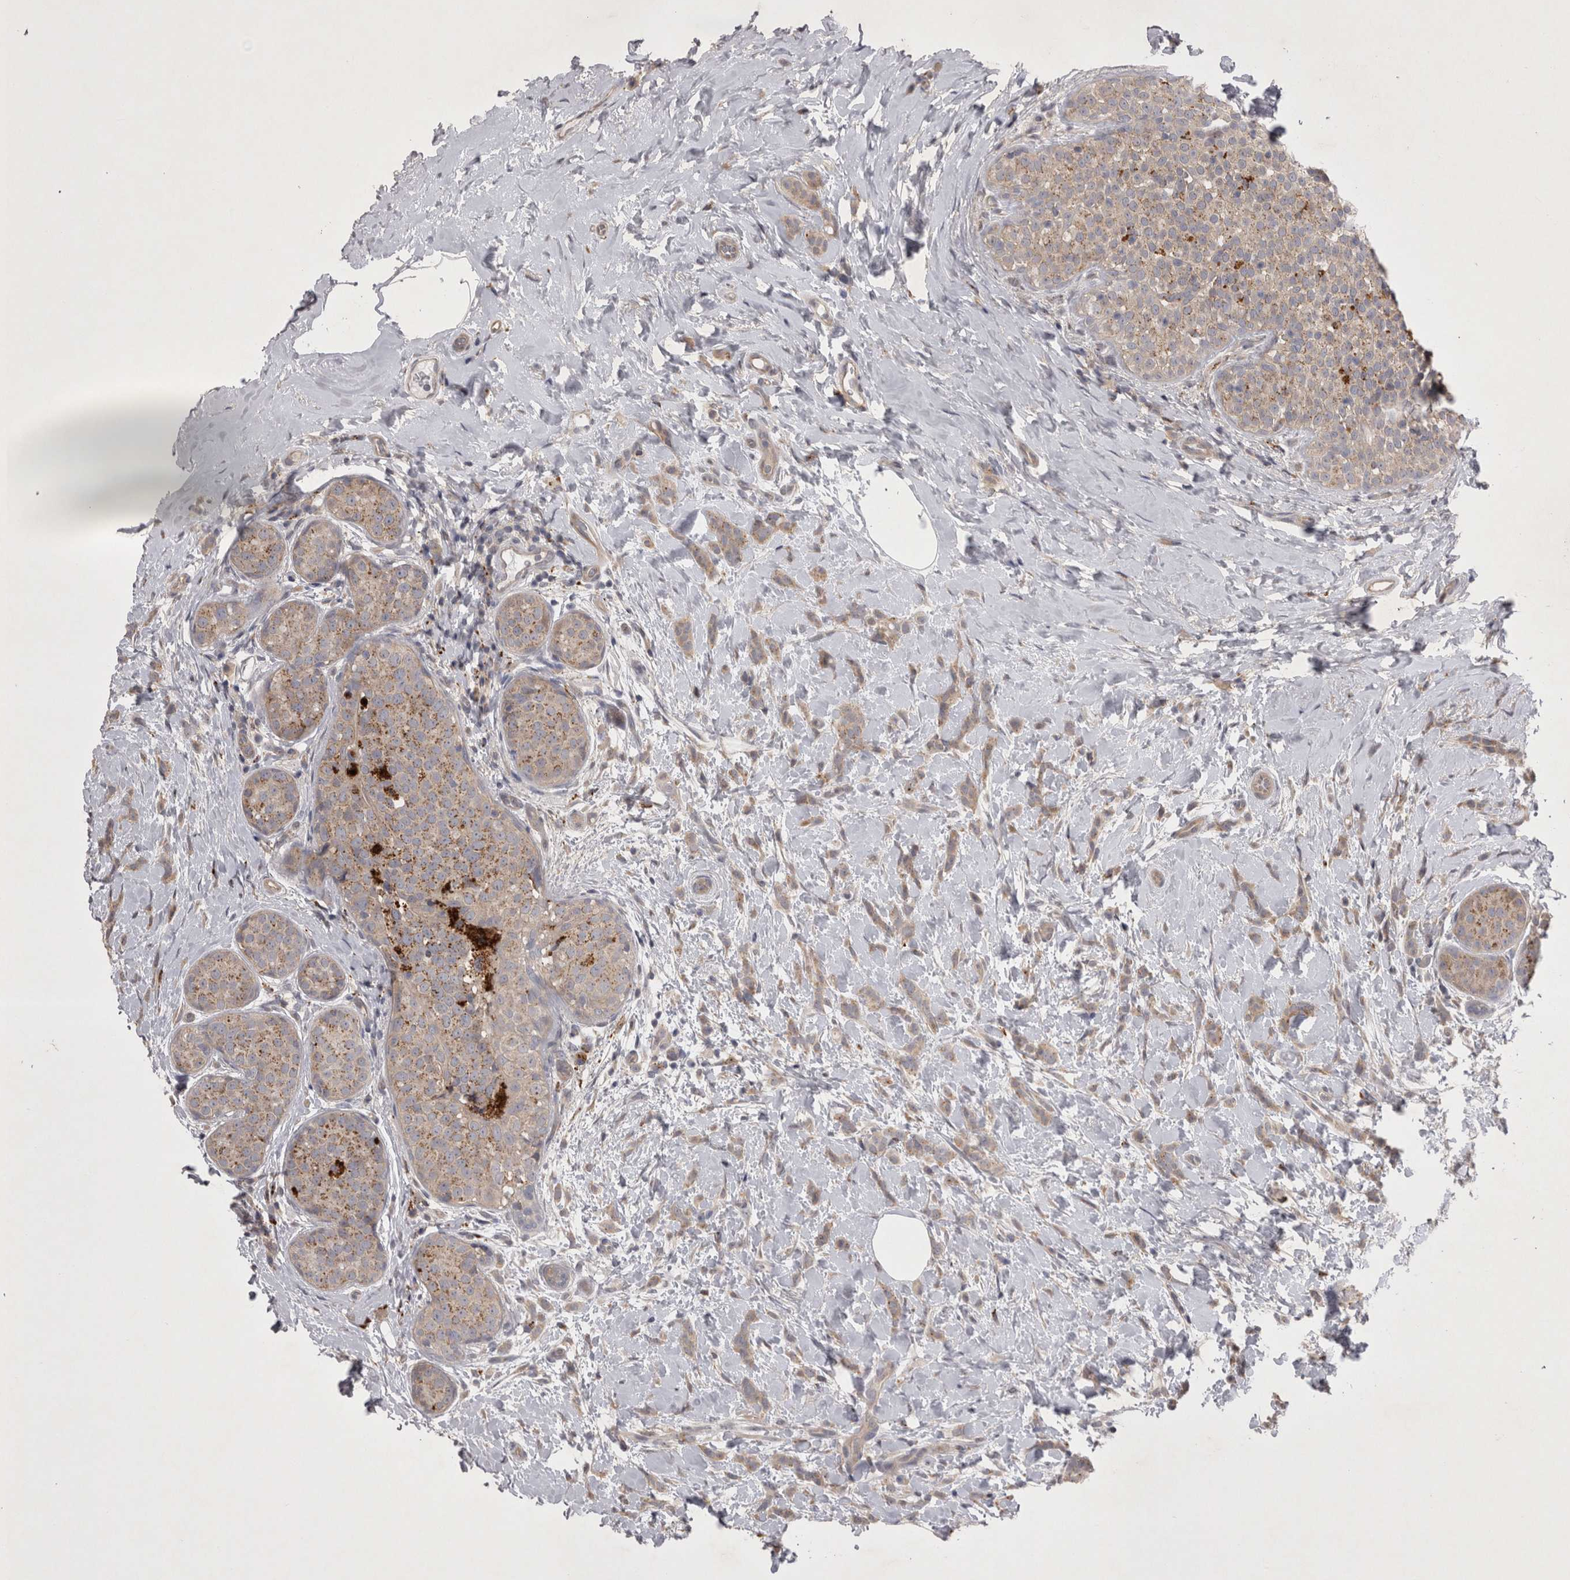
{"staining": {"intensity": "weak", "quantity": ">75%", "location": "cytoplasmic/membranous"}, "tissue": "breast cancer", "cell_type": "Tumor cells", "image_type": "cancer", "snomed": [{"axis": "morphology", "description": "Lobular carcinoma, in situ"}, {"axis": "morphology", "description": "Lobular carcinoma"}, {"axis": "topography", "description": "Breast"}], "caption": "Breast cancer (lobular carcinoma in situ) stained with immunohistochemistry demonstrates weak cytoplasmic/membranous staining in approximately >75% of tumor cells.", "gene": "CTBS", "patient": {"sex": "female", "age": 41}}